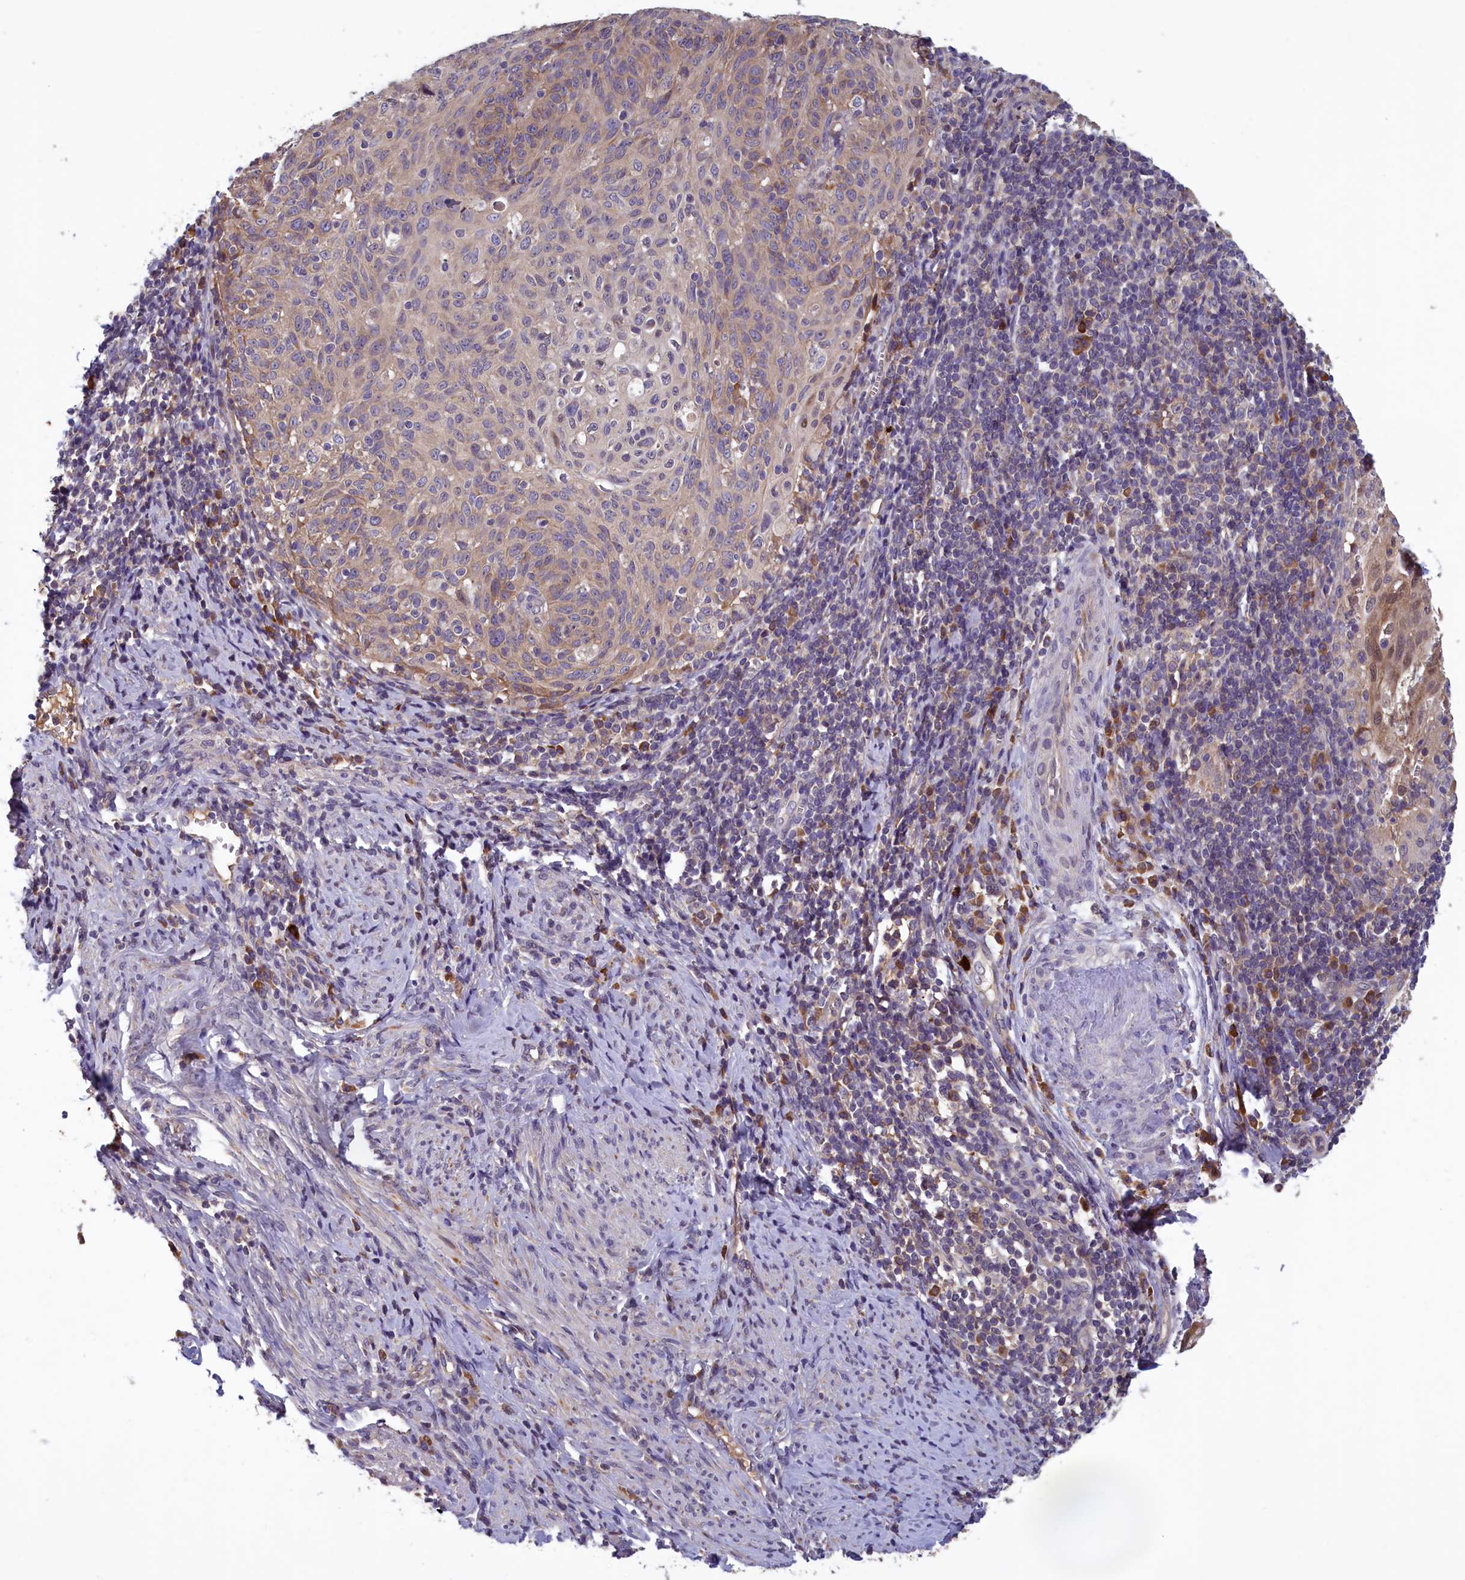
{"staining": {"intensity": "weak", "quantity": "<25%", "location": "cytoplasmic/membranous"}, "tissue": "cervical cancer", "cell_type": "Tumor cells", "image_type": "cancer", "snomed": [{"axis": "morphology", "description": "Squamous cell carcinoma, NOS"}, {"axis": "topography", "description": "Cervix"}], "caption": "Tumor cells show no significant positivity in cervical cancer.", "gene": "CCDC15", "patient": {"sex": "female", "age": 70}}